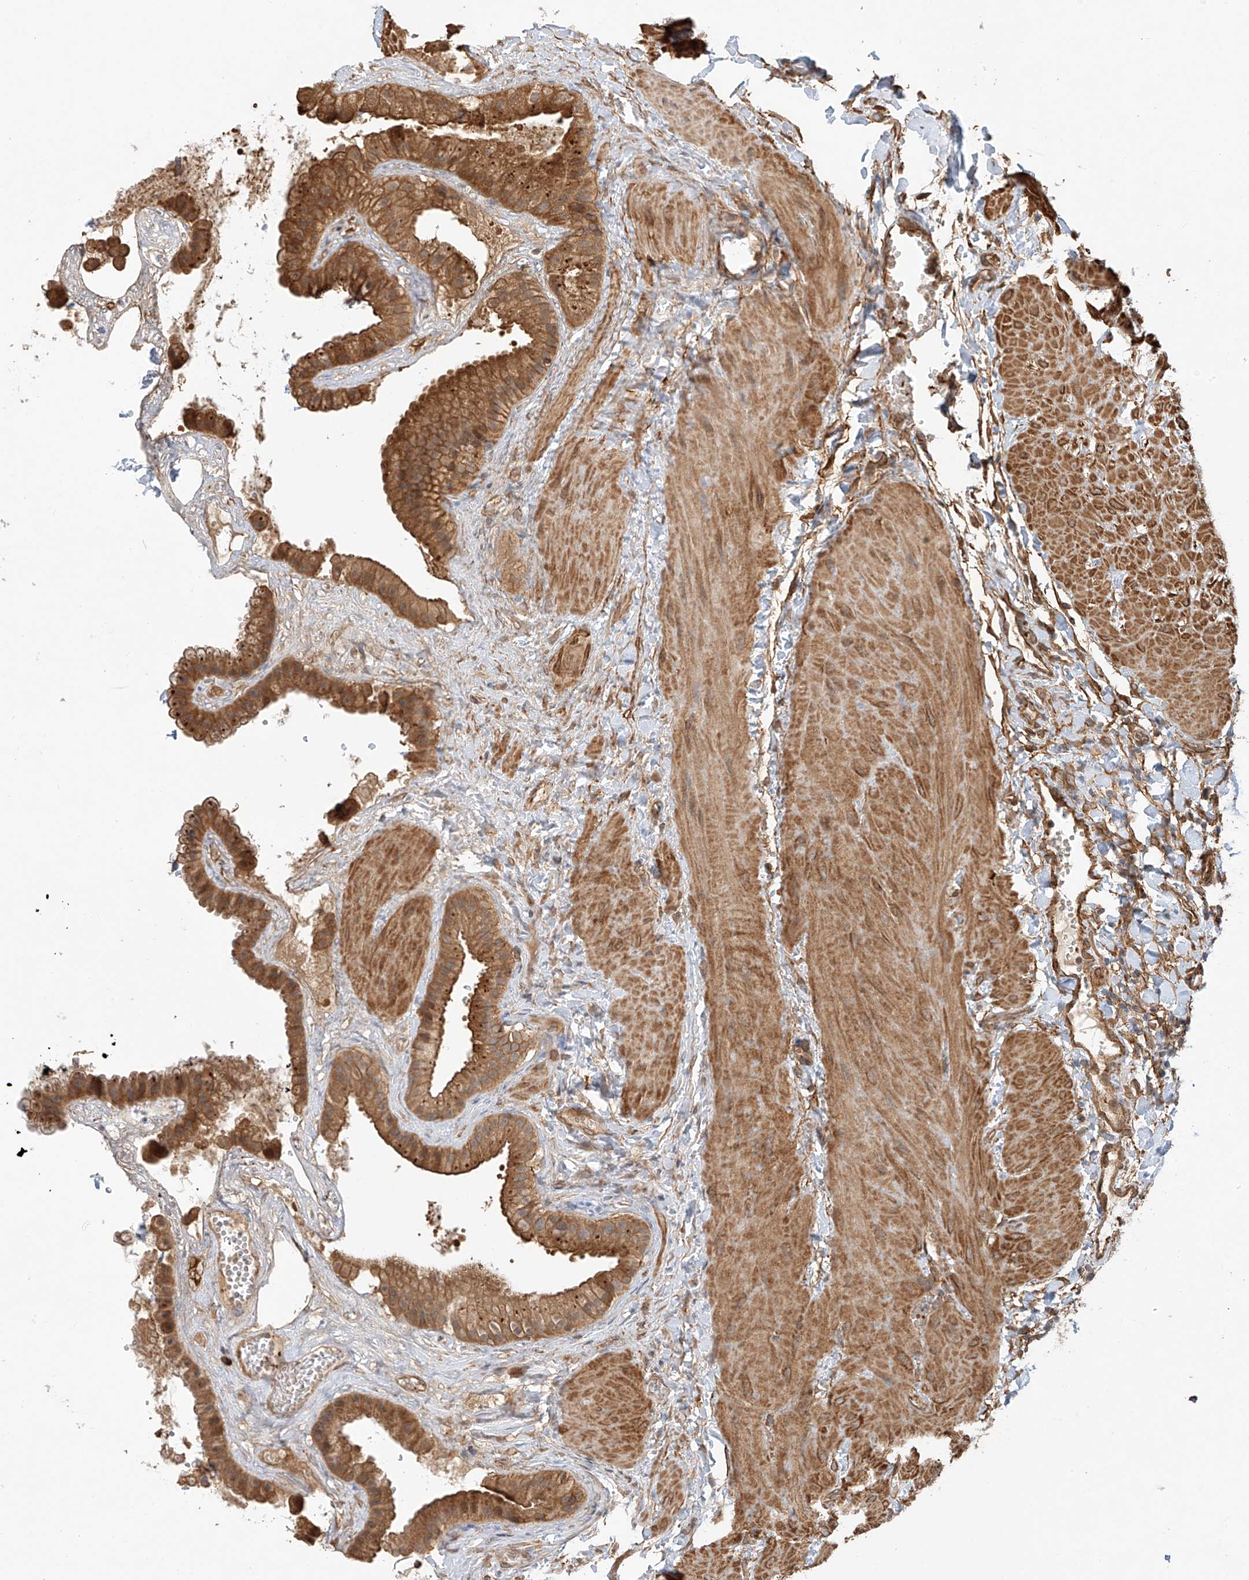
{"staining": {"intensity": "strong", "quantity": ">75%", "location": "cytoplasmic/membranous"}, "tissue": "gallbladder", "cell_type": "Glandular cells", "image_type": "normal", "snomed": [{"axis": "morphology", "description": "Normal tissue, NOS"}, {"axis": "topography", "description": "Gallbladder"}], "caption": "Brown immunohistochemical staining in normal human gallbladder displays strong cytoplasmic/membranous staining in about >75% of glandular cells.", "gene": "CSMD3", "patient": {"sex": "male", "age": 55}}